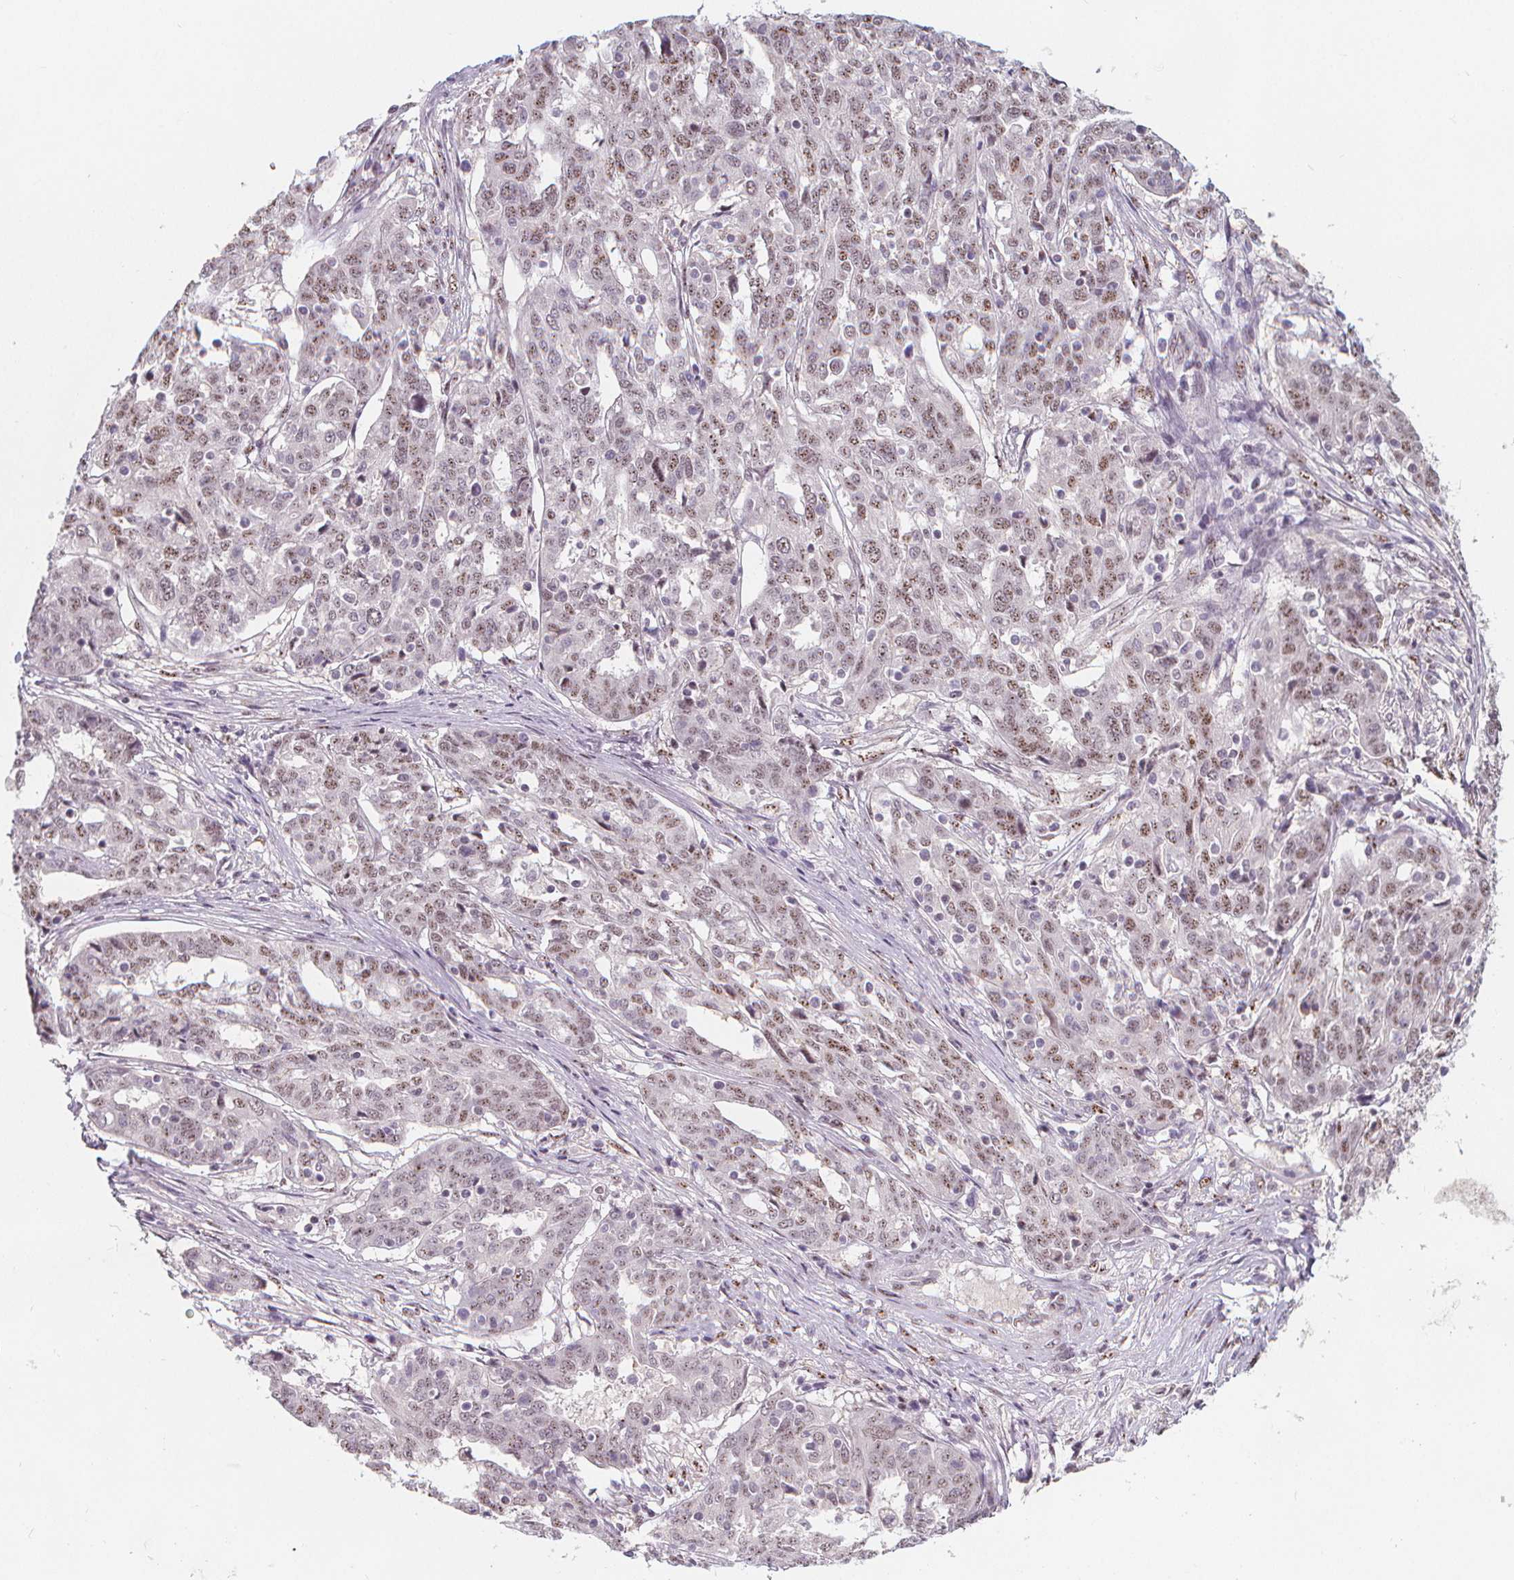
{"staining": {"intensity": "weak", "quantity": "<25%", "location": "nuclear"}, "tissue": "ovarian cancer", "cell_type": "Tumor cells", "image_type": "cancer", "snomed": [{"axis": "morphology", "description": "Cystadenocarcinoma, serous, NOS"}, {"axis": "topography", "description": "Ovary"}], "caption": "Immunohistochemistry image of neoplastic tissue: human ovarian cancer (serous cystadenocarcinoma) stained with DAB (3,3'-diaminobenzidine) exhibits no significant protein staining in tumor cells.", "gene": "DRC3", "patient": {"sex": "female", "age": 67}}